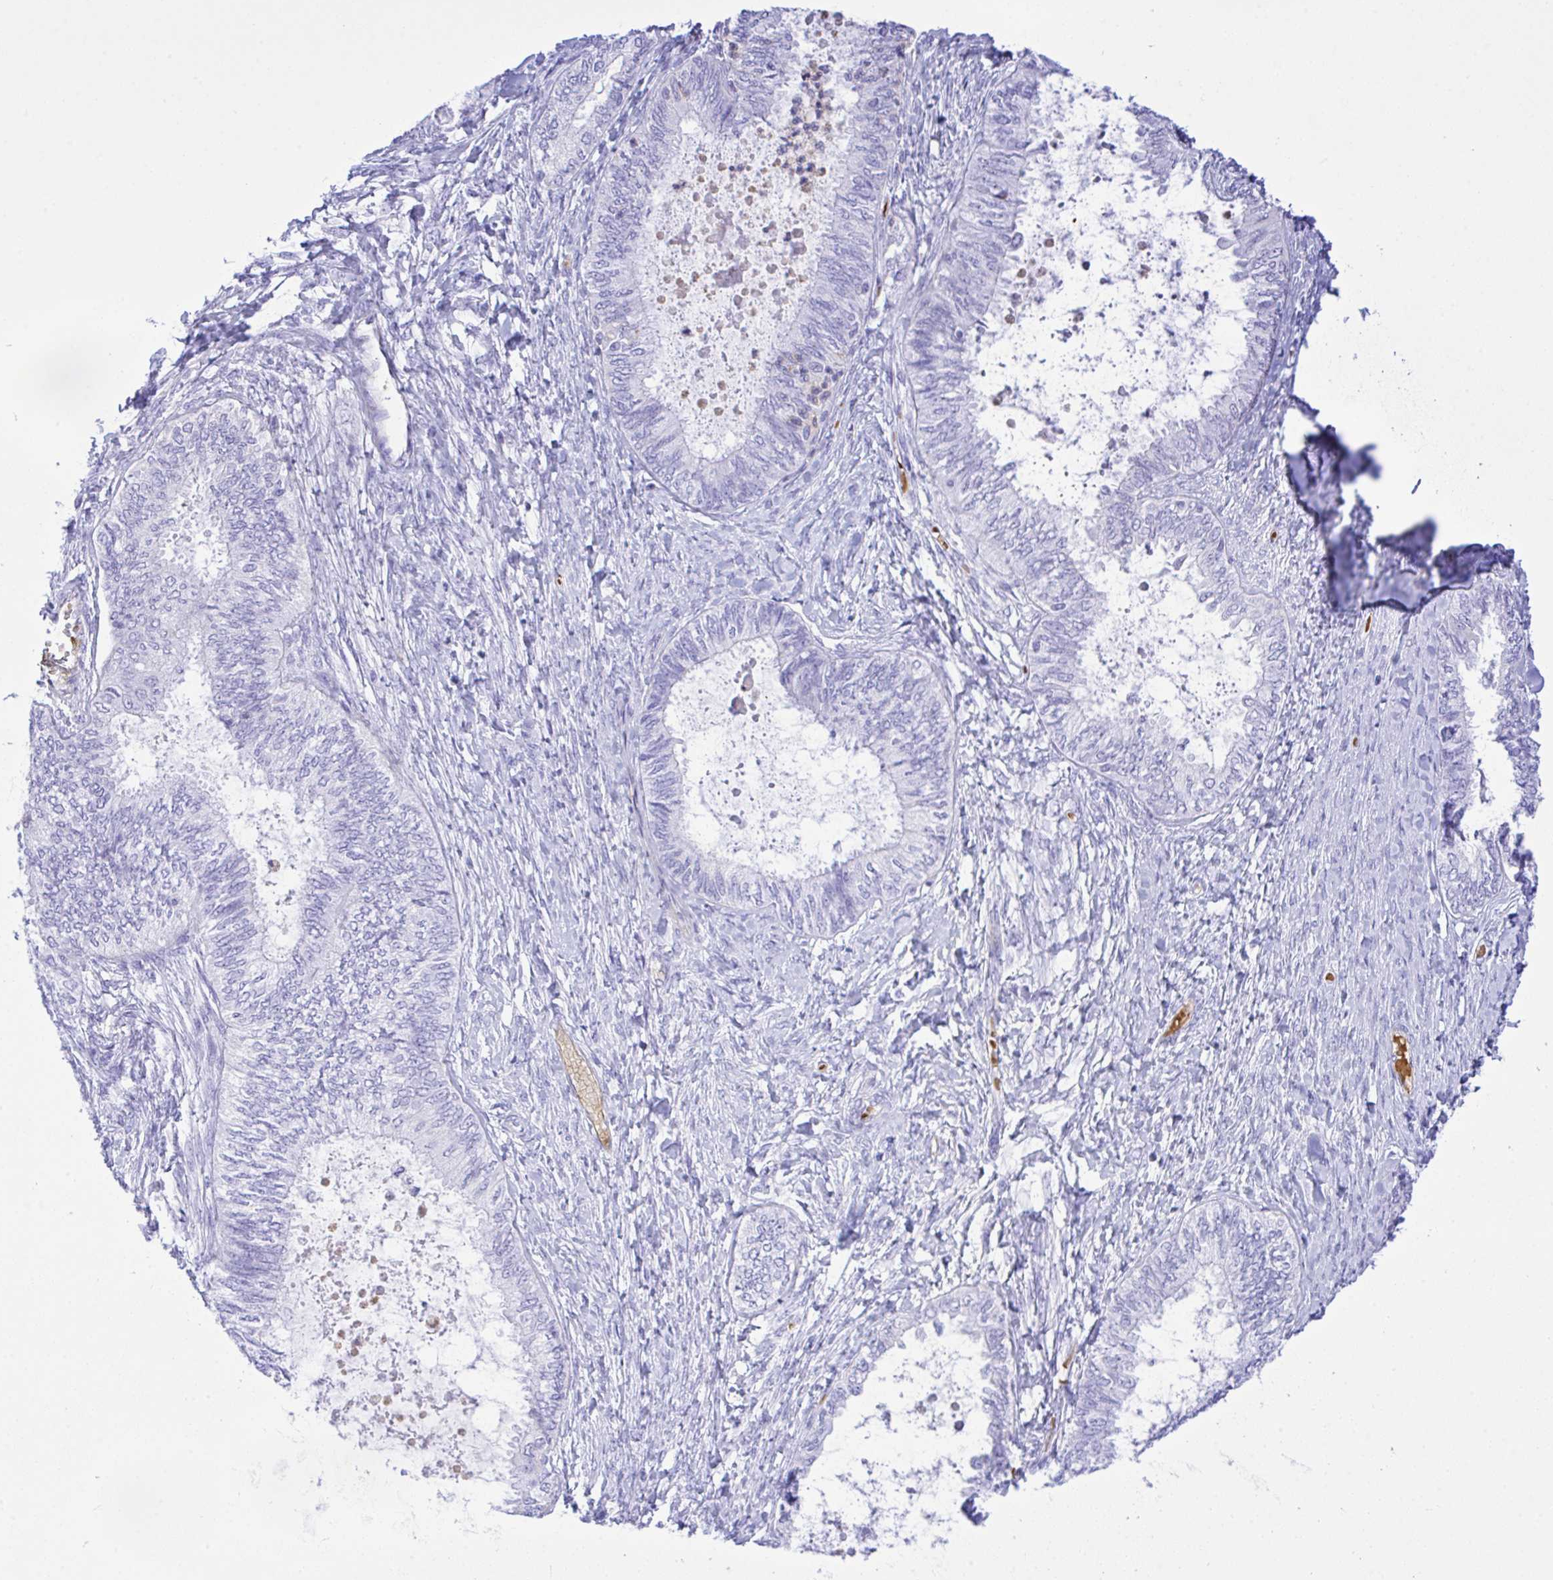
{"staining": {"intensity": "negative", "quantity": "none", "location": "none"}, "tissue": "ovarian cancer", "cell_type": "Tumor cells", "image_type": "cancer", "snomed": [{"axis": "morphology", "description": "Carcinoma, endometroid"}, {"axis": "topography", "description": "Ovary"}], "caption": "Immunohistochemistry (IHC) image of ovarian cancer (endometroid carcinoma) stained for a protein (brown), which displays no staining in tumor cells. (DAB (3,3'-diaminobenzidine) IHC, high magnification).", "gene": "ZNF221", "patient": {"sex": "female", "age": 70}}